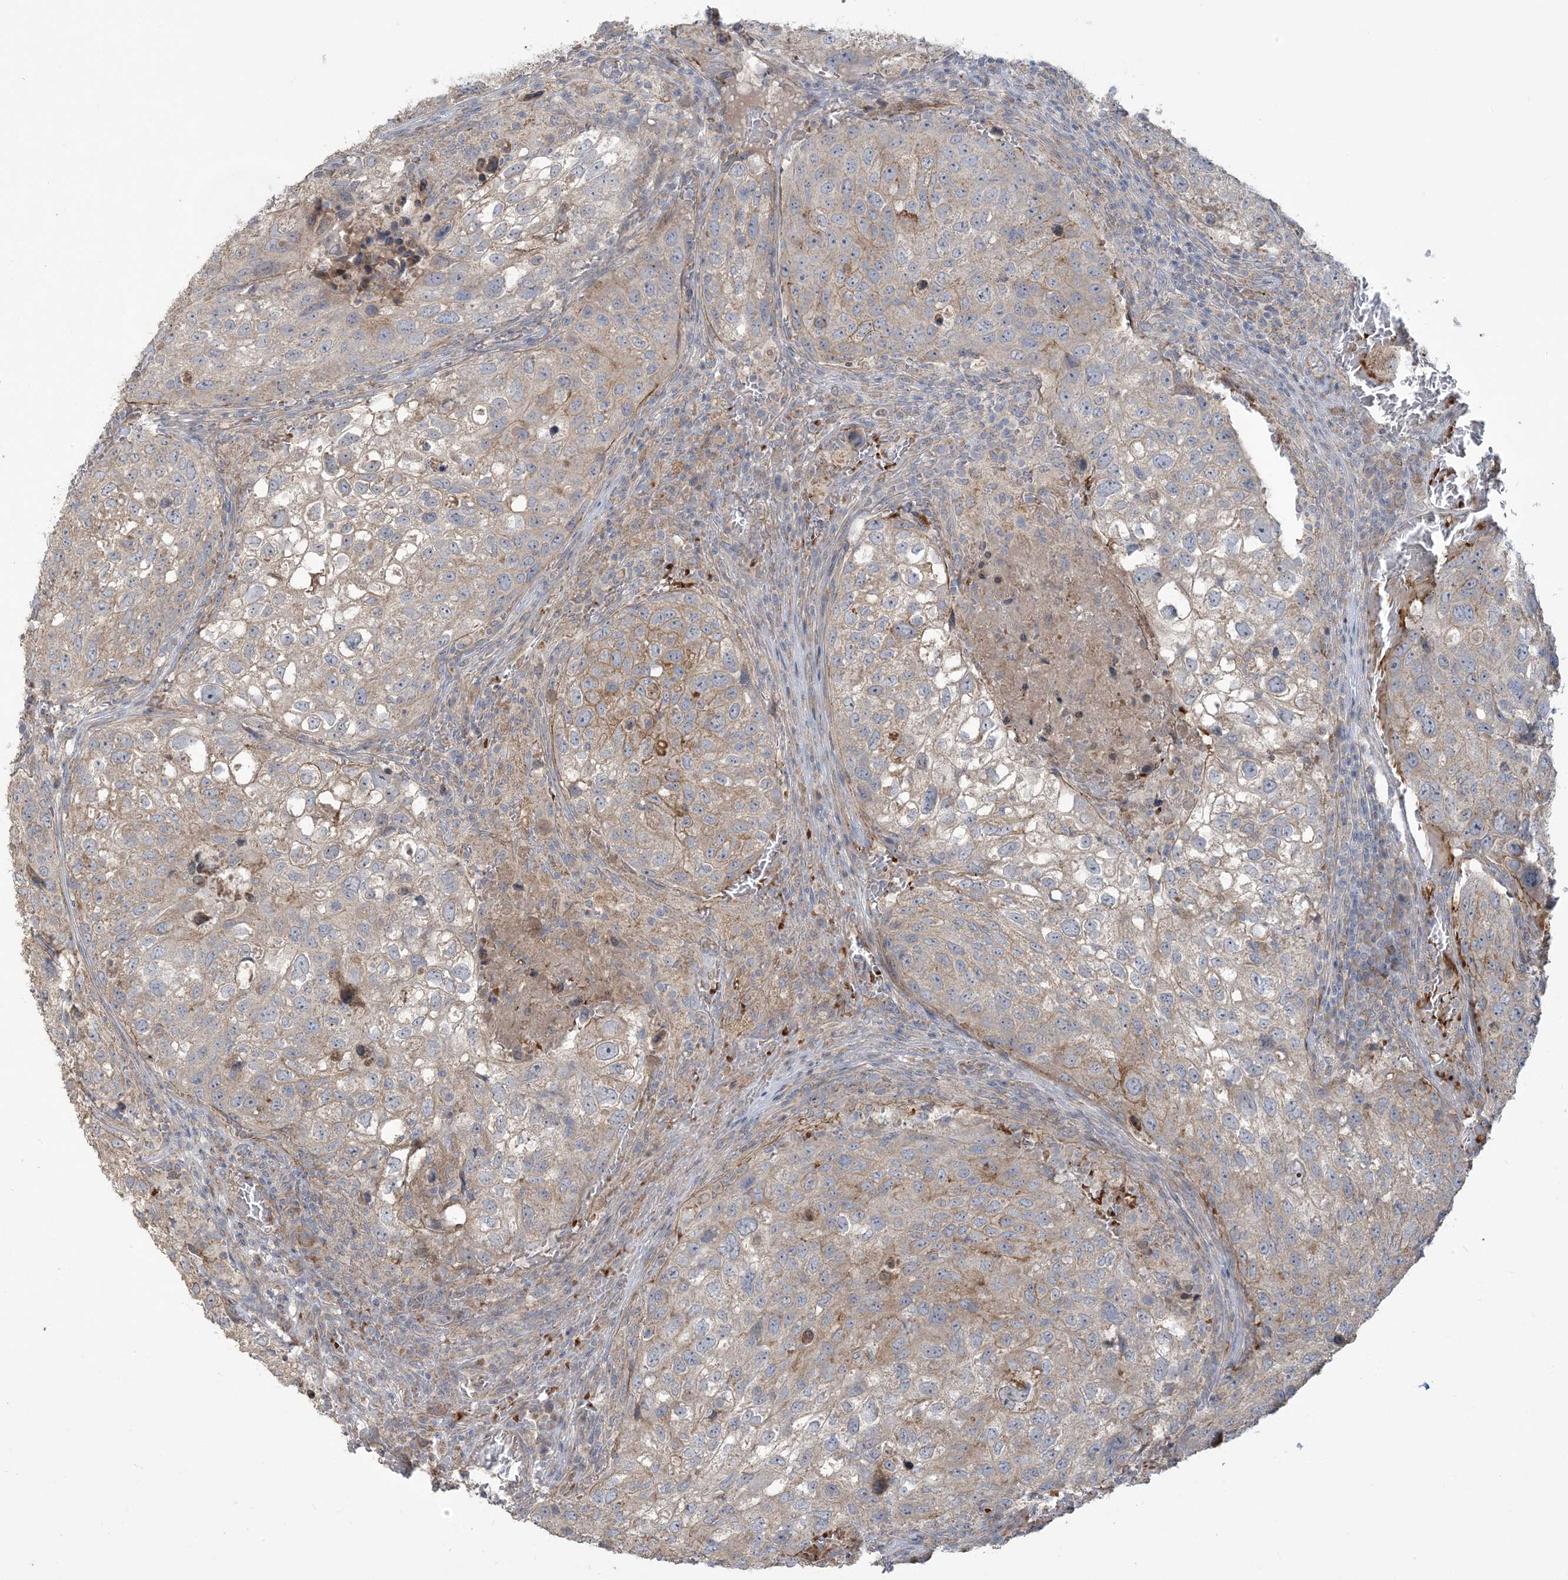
{"staining": {"intensity": "moderate", "quantity": "<25%", "location": "cytoplasmic/membranous,nuclear"}, "tissue": "urothelial cancer", "cell_type": "Tumor cells", "image_type": "cancer", "snomed": [{"axis": "morphology", "description": "Urothelial carcinoma, High grade"}, {"axis": "topography", "description": "Lymph node"}, {"axis": "topography", "description": "Urinary bladder"}], "caption": "Immunohistochemical staining of human urothelial carcinoma (high-grade) demonstrates low levels of moderate cytoplasmic/membranous and nuclear expression in about <25% of tumor cells.", "gene": "KLHL18", "patient": {"sex": "male", "age": 51}}